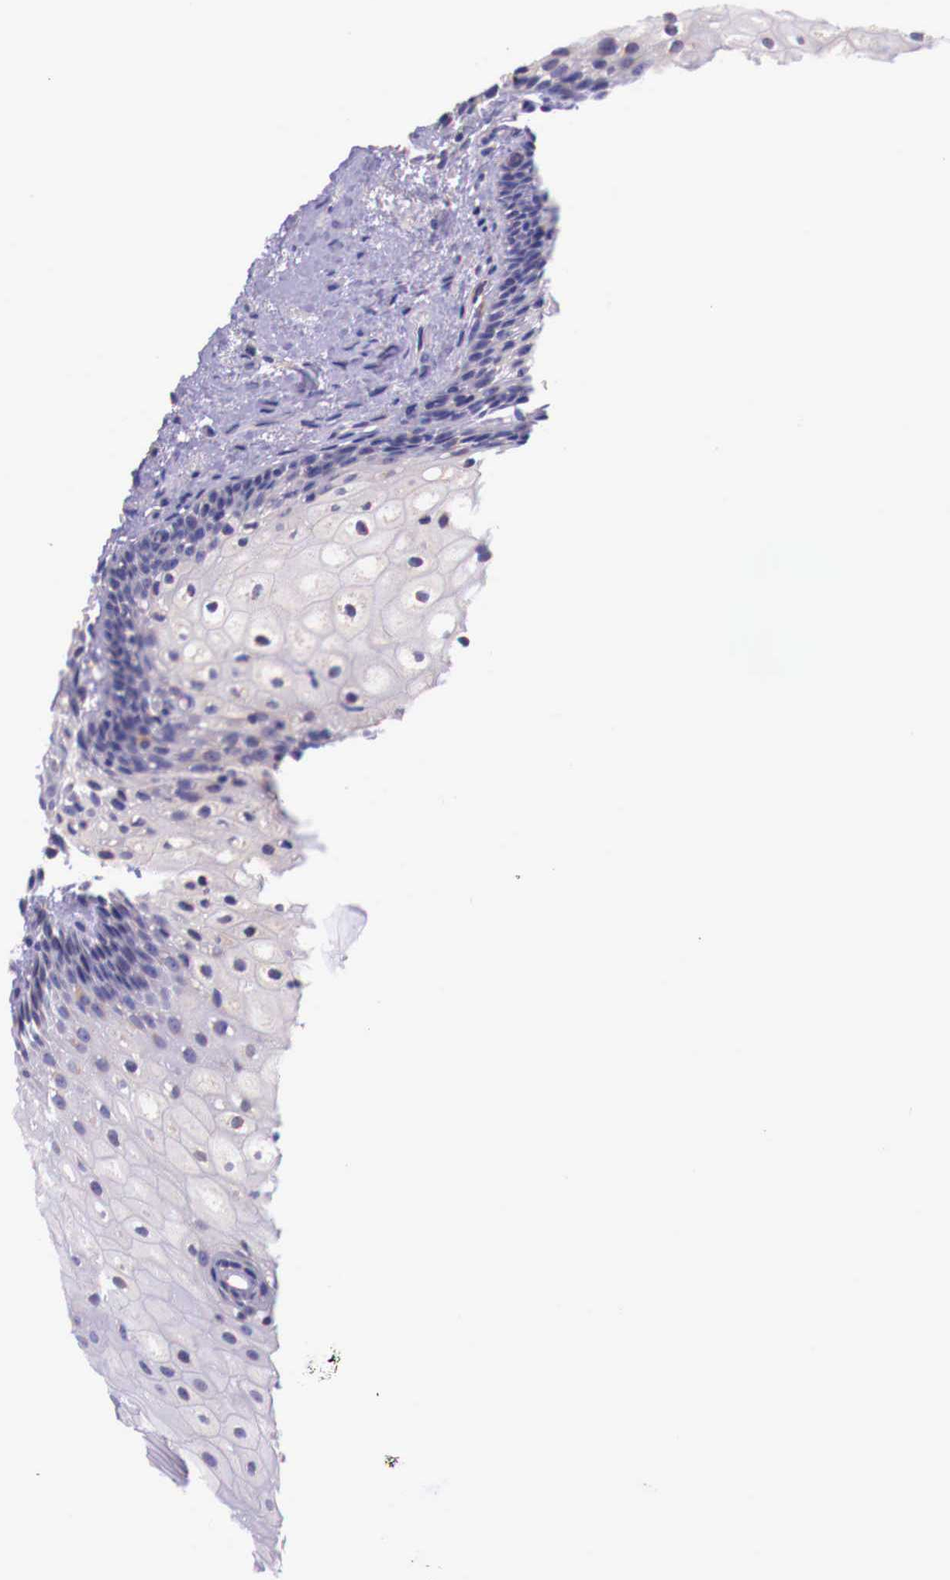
{"staining": {"intensity": "negative", "quantity": "none", "location": "none"}, "tissue": "oral mucosa", "cell_type": "Squamous epithelial cells", "image_type": "normal", "snomed": [{"axis": "morphology", "description": "Normal tissue, NOS"}, {"axis": "topography", "description": "Oral tissue"}], "caption": "Immunohistochemistry of unremarkable human oral mucosa displays no expression in squamous epithelial cells.", "gene": "GRIPAP1", "patient": {"sex": "female", "age": 79}}